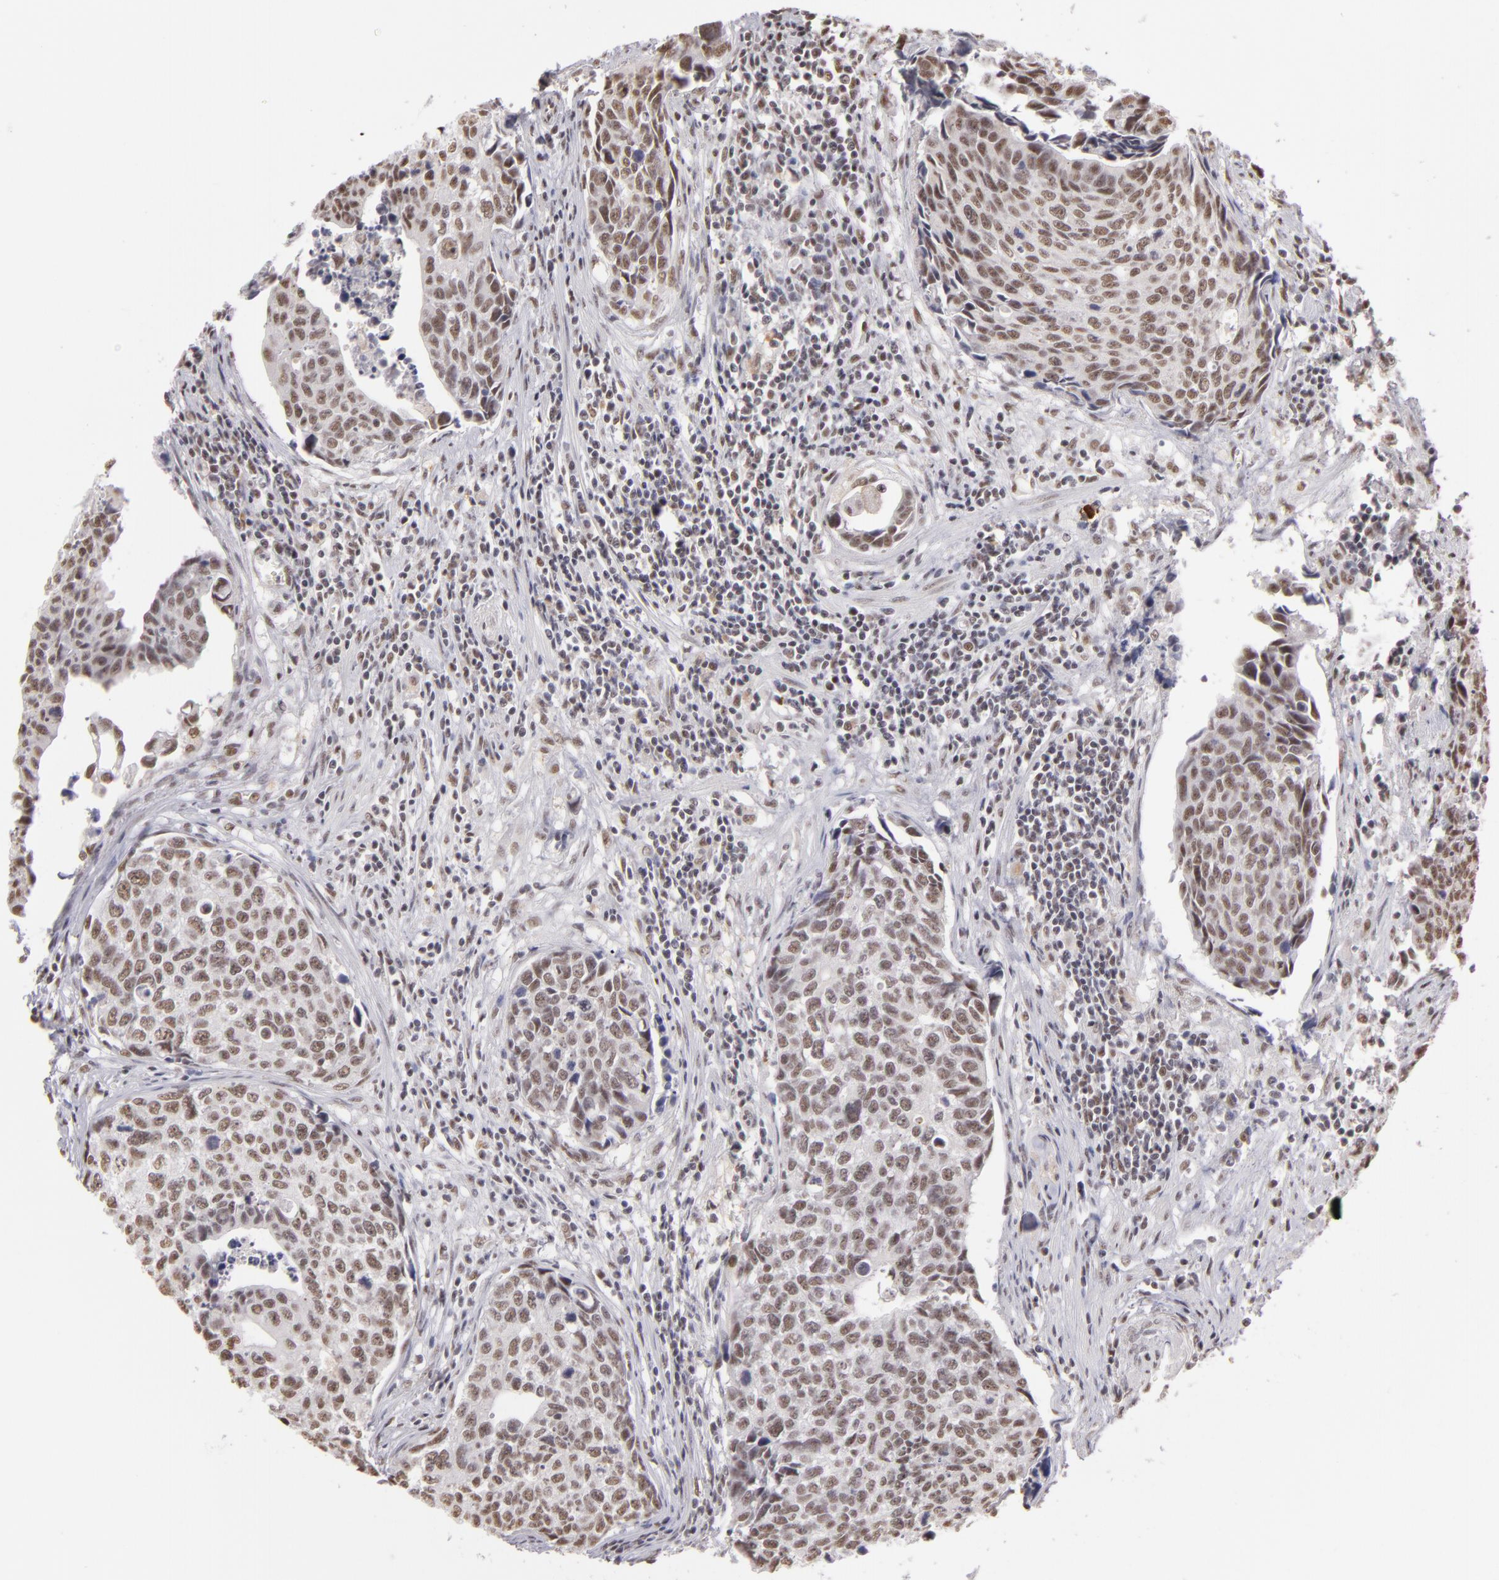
{"staining": {"intensity": "weak", "quantity": "25%-75%", "location": "nuclear"}, "tissue": "urothelial cancer", "cell_type": "Tumor cells", "image_type": "cancer", "snomed": [{"axis": "morphology", "description": "Urothelial carcinoma, High grade"}, {"axis": "topography", "description": "Urinary bladder"}], "caption": "Tumor cells demonstrate low levels of weak nuclear staining in about 25%-75% of cells in human high-grade urothelial carcinoma. (Stains: DAB (3,3'-diaminobenzidine) in brown, nuclei in blue, Microscopy: brightfield microscopy at high magnification).", "gene": "INTS6", "patient": {"sex": "male", "age": 81}}